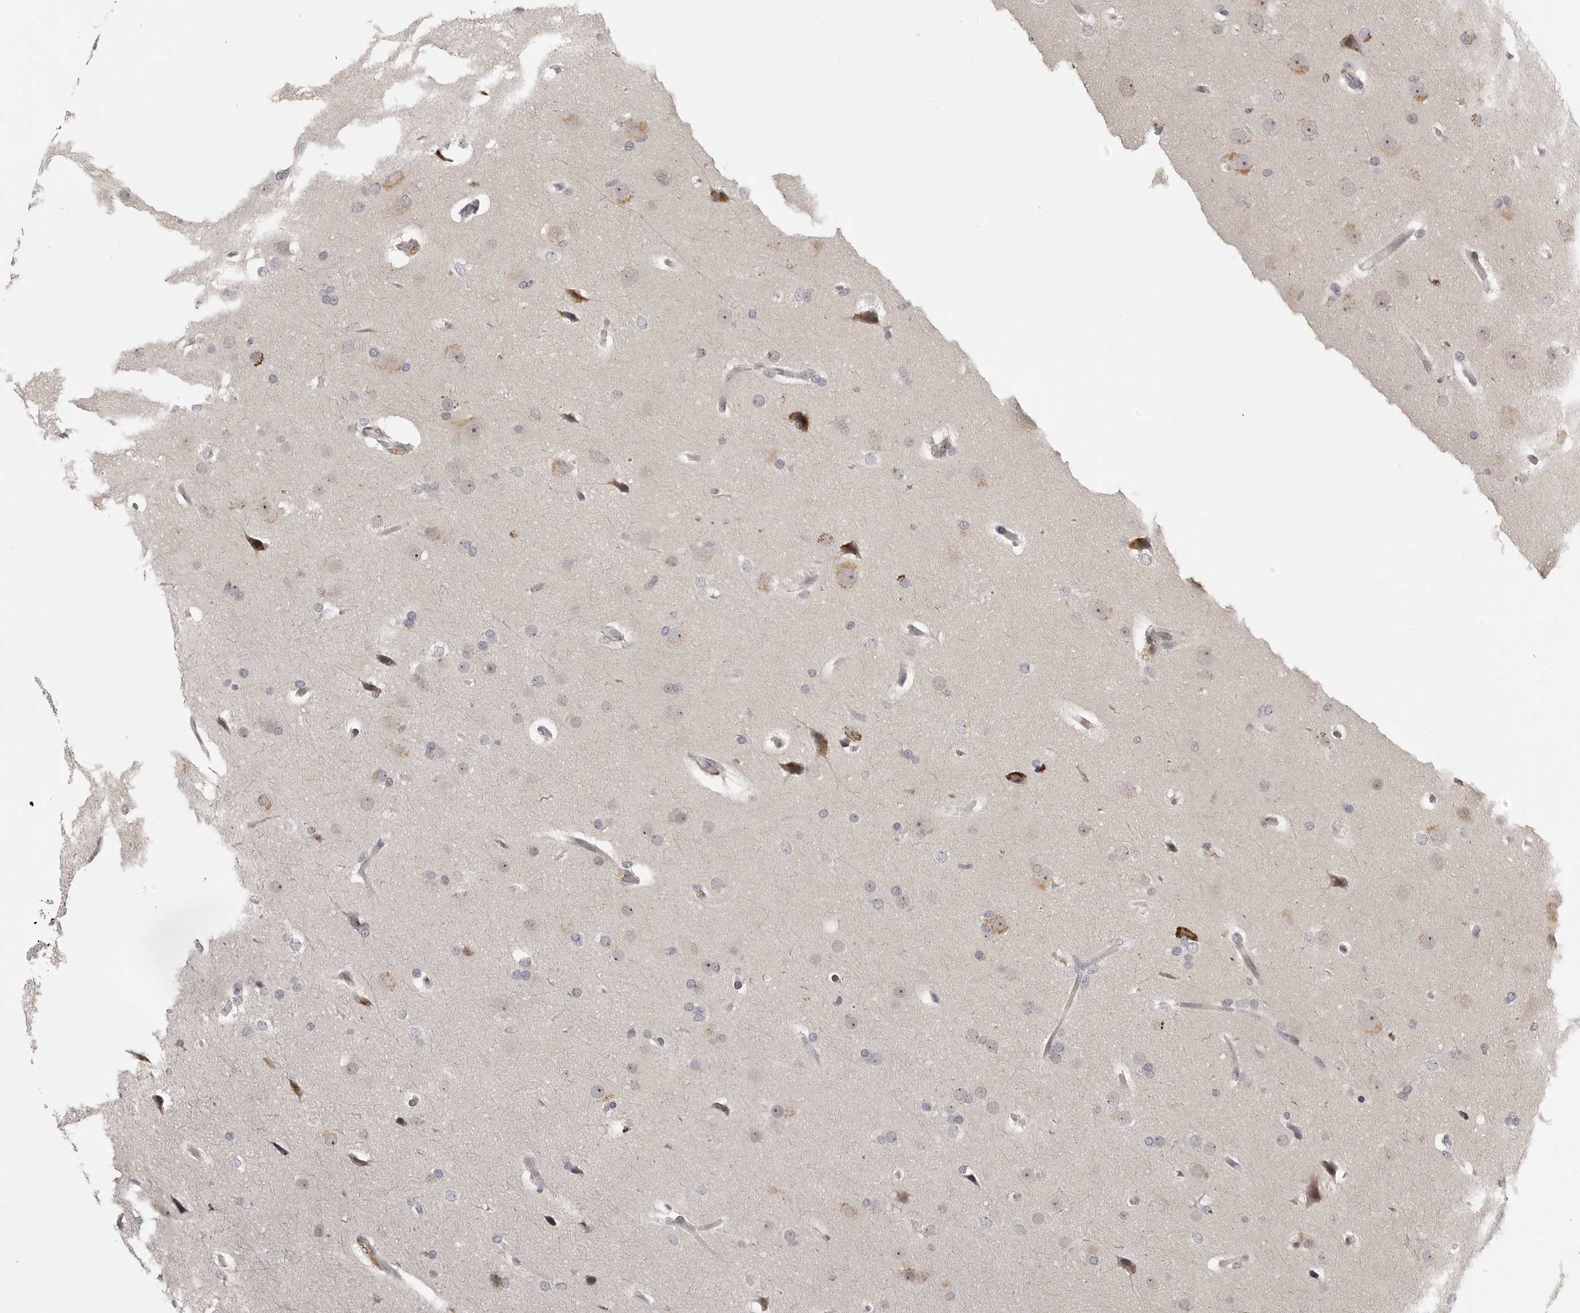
{"staining": {"intensity": "negative", "quantity": "none", "location": "none"}, "tissue": "glioma", "cell_type": "Tumor cells", "image_type": "cancer", "snomed": [{"axis": "morphology", "description": "Glioma, malignant, Low grade"}, {"axis": "topography", "description": "Brain"}], "caption": "Immunohistochemistry (IHC) of human low-grade glioma (malignant) demonstrates no staining in tumor cells.", "gene": "UROD", "patient": {"sex": "female", "age": 37}}